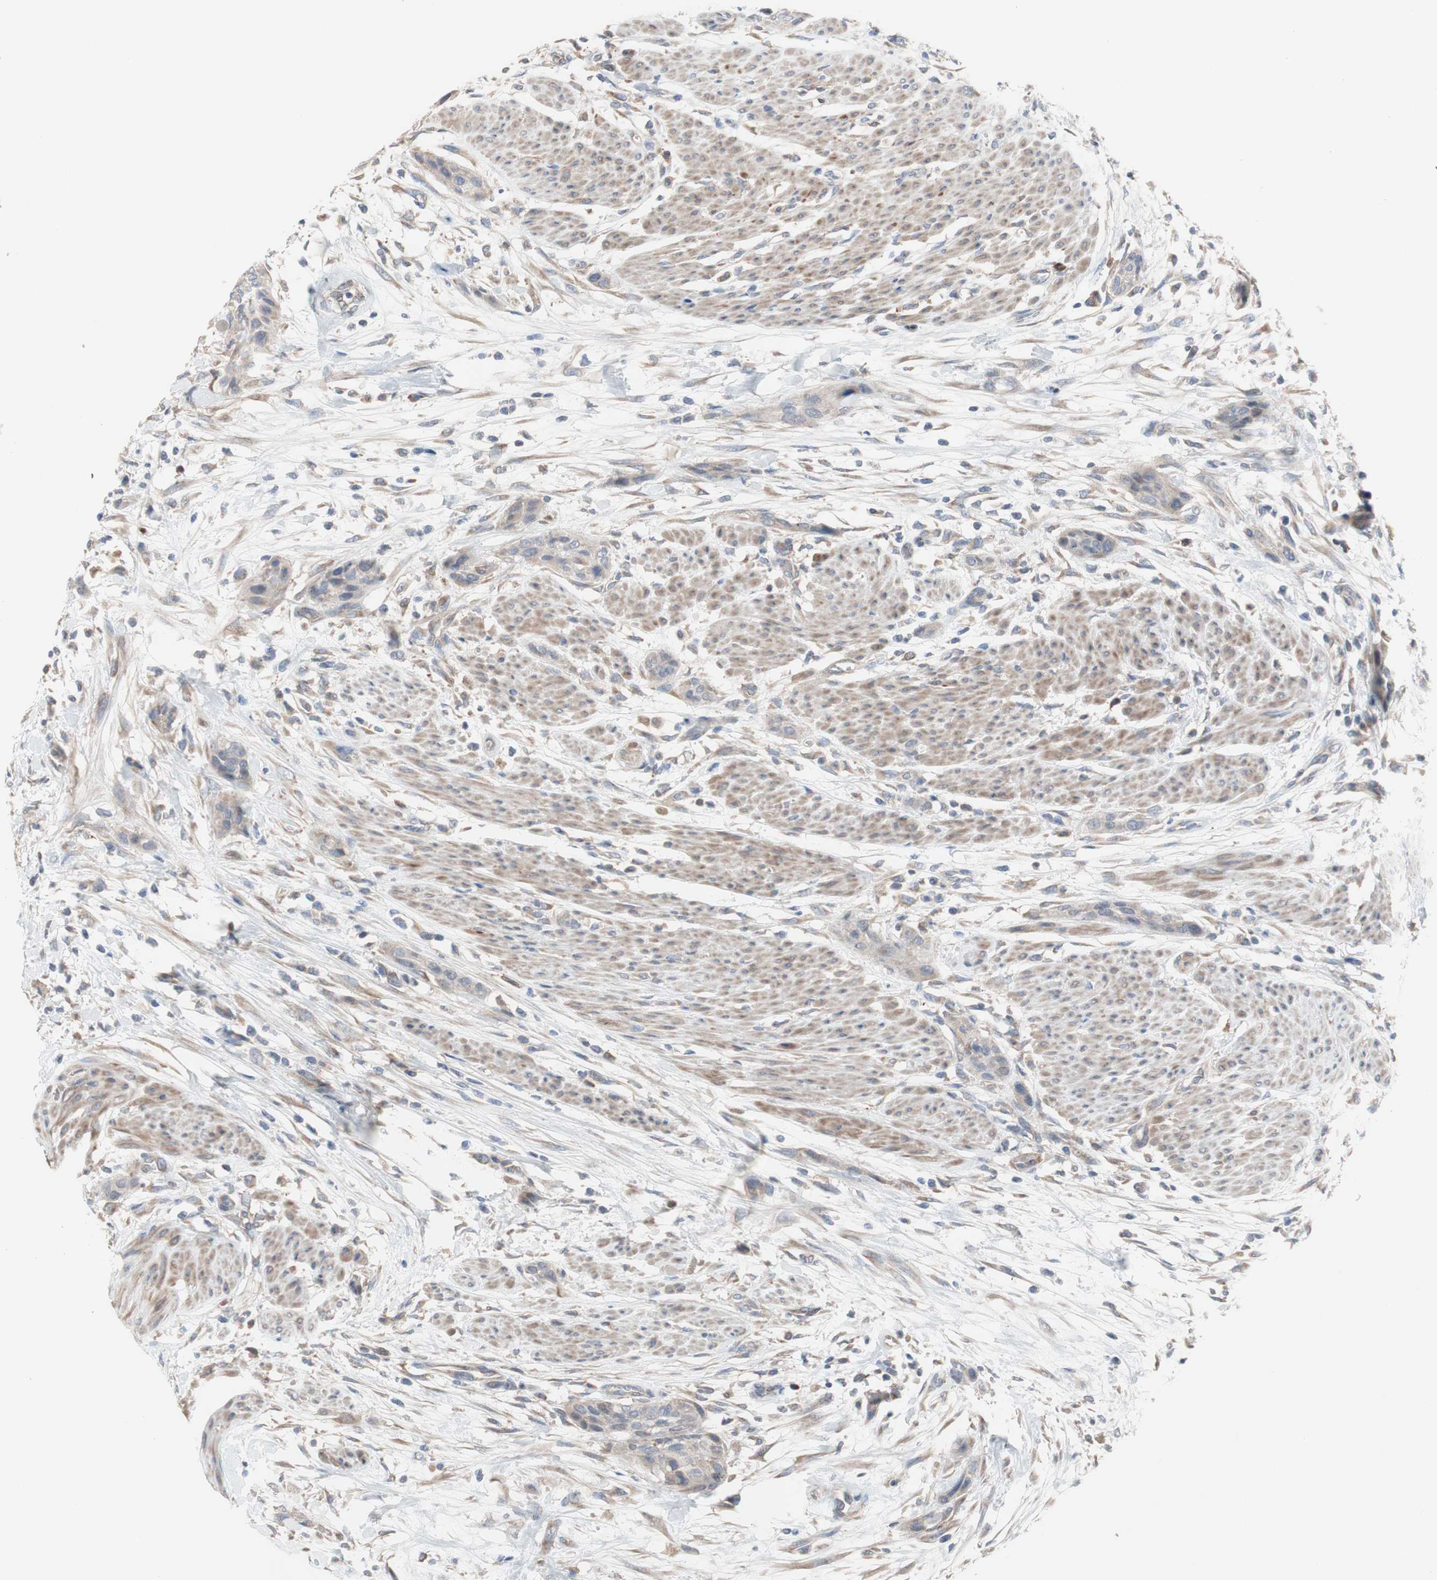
{"staining": {"intensity": "weak", "quantity": ">75%", "location": "cytoplasmic/membranous"}, "tissue": "urothelial cancer", "cell_type": "Tumor cells", "image_type": "cancer", "snomed": [{"axis": "morphology", "description": "Urothelial carcinoma, High grade"}, {"axis": "topography", "description": "Urinary bladder"}], "caption": "About >75% of tumor cells in urothelial carcinoma (high-grade) display weak cytoplasmic/membranous protein positivity as visualized by brown immunohistochemical staining.", "gene": "TTC14", "patient": {"sex": "male", "age": 35}}